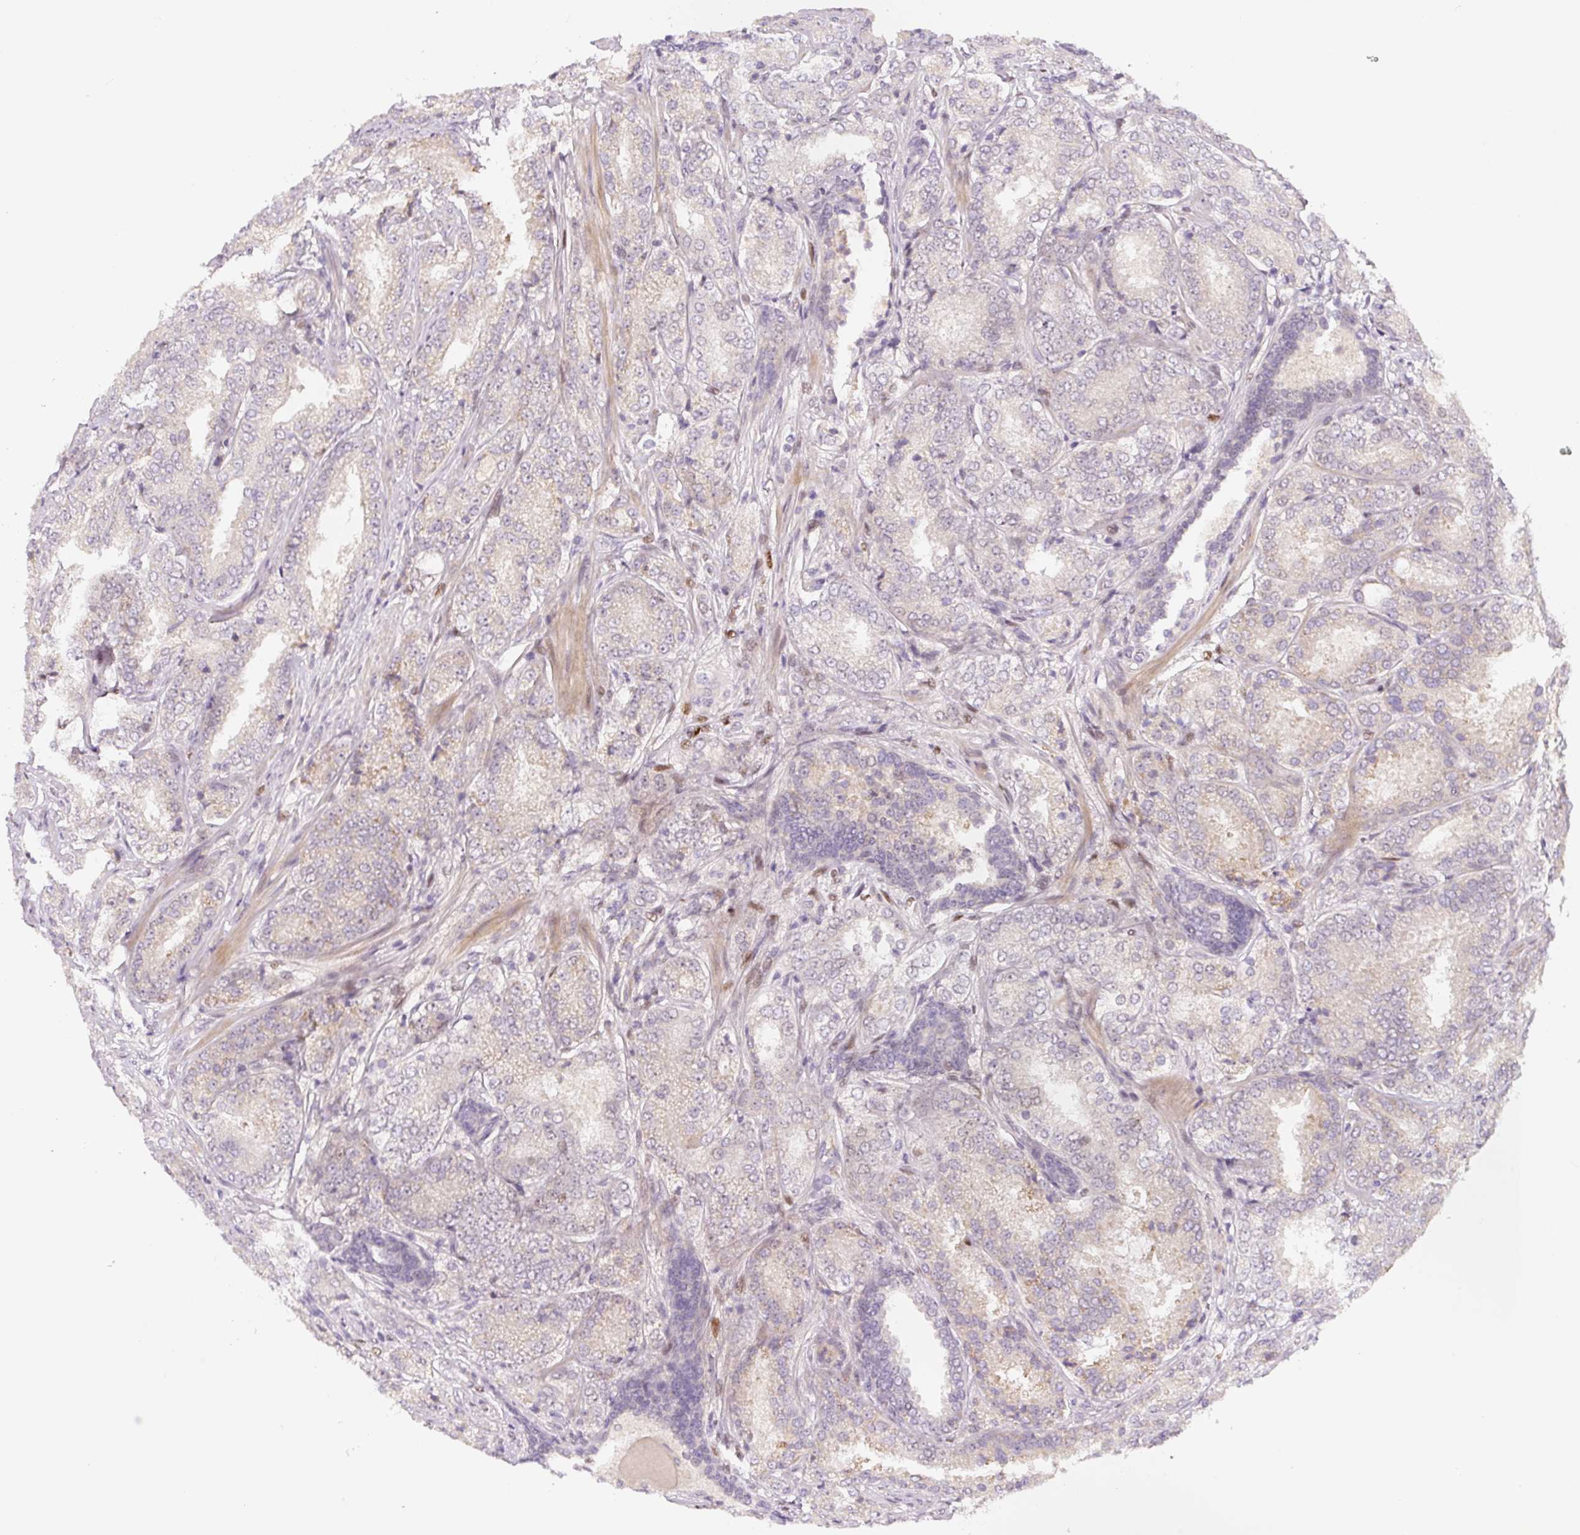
{"staining": {"intensity": "weak", "quantity": "<25%", "location": "nuclear"}, "tissue": "prostate cancer", "cell_type": "Tumor cells", "image_type": "cancer", "snomed": [{"axis": "morphology", "description": "Adenocarcinoma, High grade"}, {"axis": "topography", "description": "Prostate"}], "caption": "Tumor cells are negative for brown protein staining in high-grade adenocarcinoma (prostate). Nuclei are stained in blue.", "gene": "PWWP3B", "patient": {"sex": "male", "age": 63}}